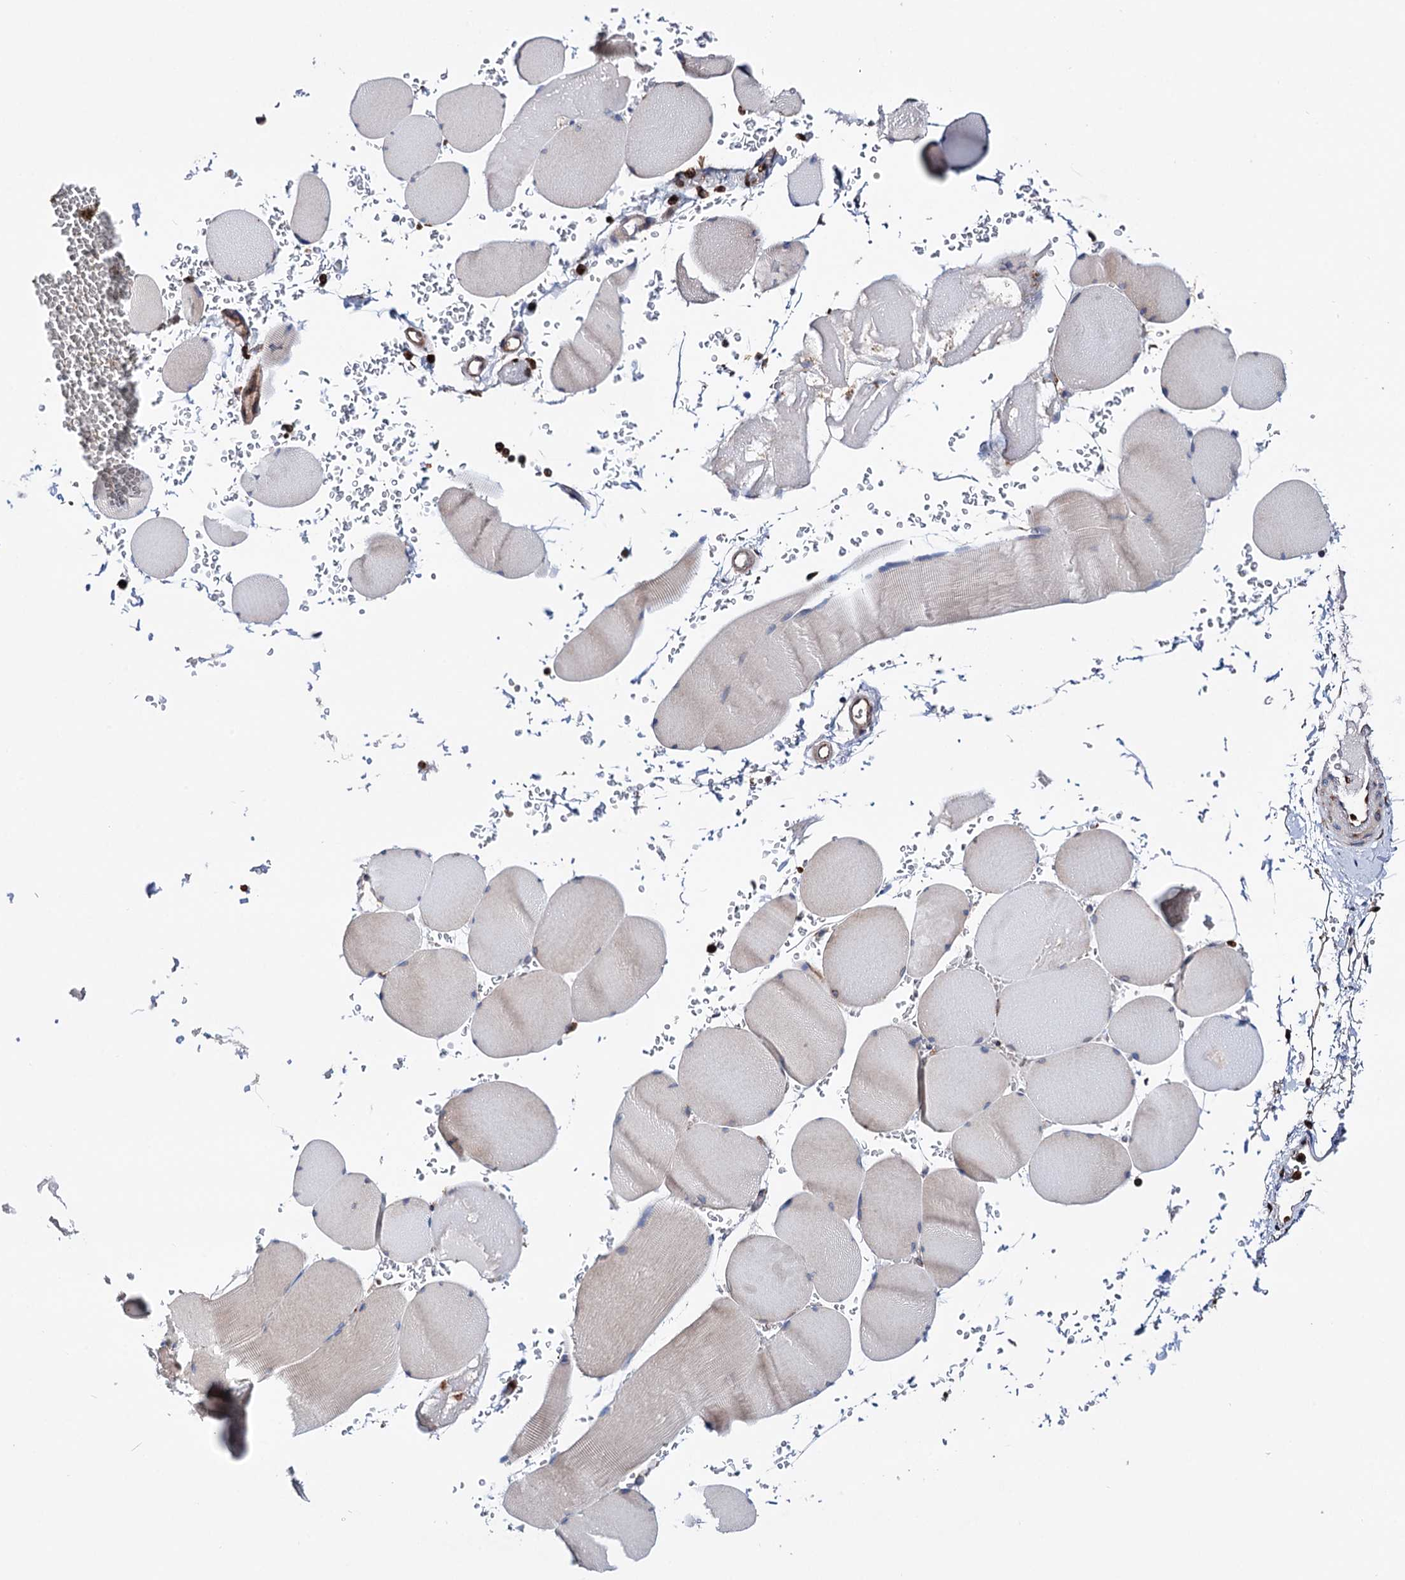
{"staining": {"intensity": "moderate", "quantity": "<25%", "location": "cytoplasmic/membranous"}, "tissue": "skeletal muscle", "cell_type": "Myocytes", "image_type": "normal", "snomed": [{"axis": "morphology", "description": "Normal tissue, NOS"}, {"axis": "topography", "description": "Skeletal muscle"}, {"axis": "topography", "description": "Head-Neck"}], "caption": "The immunohistochemical stain shows moderate cytoplasmic/membranous staining in myocytes of normal skeletal muscle. The protein of interest is shown in brown color, while the nuclei are stained blue.", "gene": "ERP29", "patient": {"sex": "male", "age": 66}}